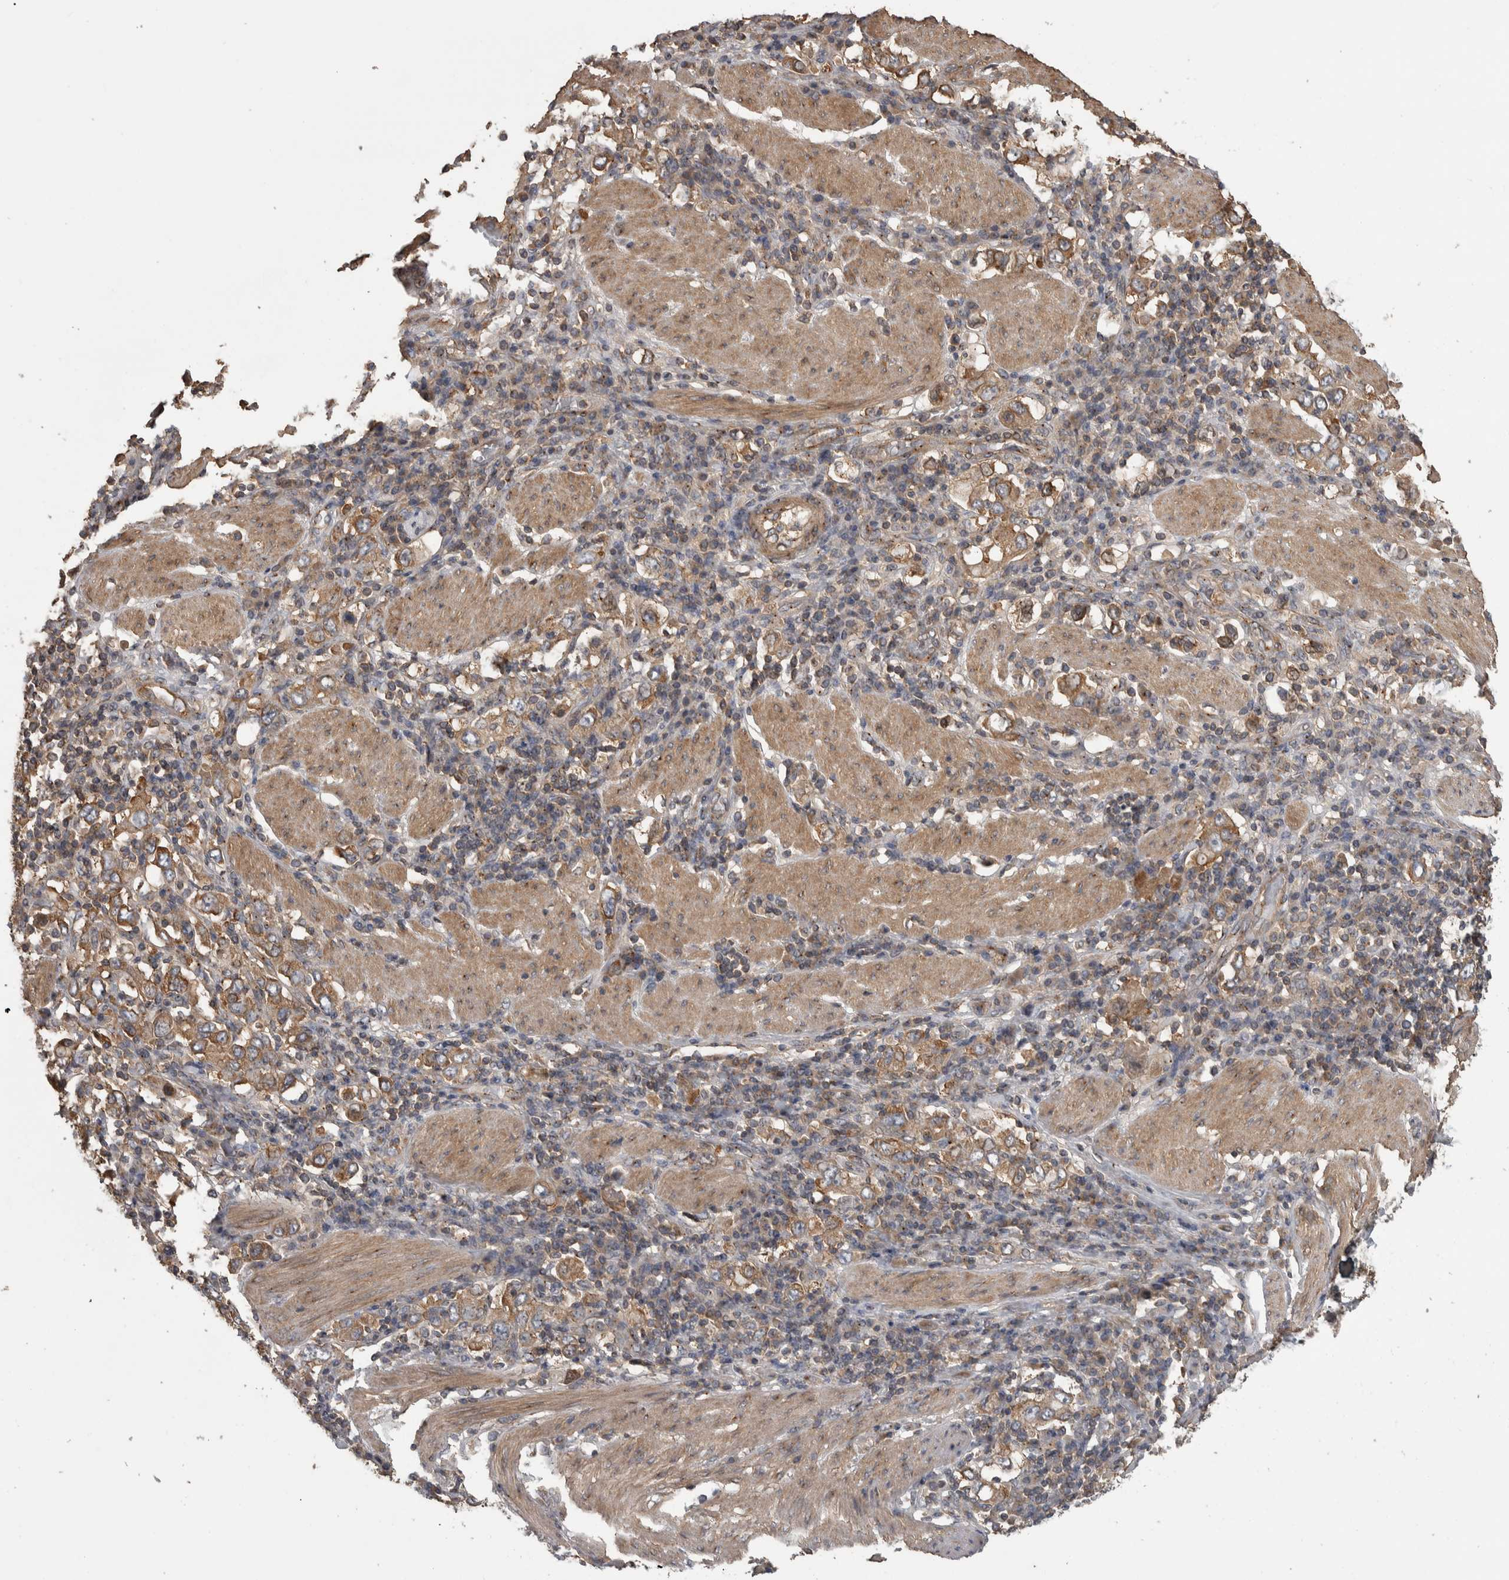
{"staining": {"intensity": "moderate", "quantity": ">75%", "location": "cytoplasmic/membranous"}, "tissue": "stomach cancer", "cell_type": "Tumor cells", "image_type": "cancer", "snomed": [{"axis": "morphology", "description": "Adenocarcinoma, NOS"}, {"axis": "topography", "description": "Stomach, upper"}], "caption": "Immunohistochemical staining of stomach adenocarcinoma shows medium levels of moderate cytoplasmic/membranous expression in about >75% of tumor cells.", "gene": "IFRD1", "patient": {"sex": "male", "age": 62}}